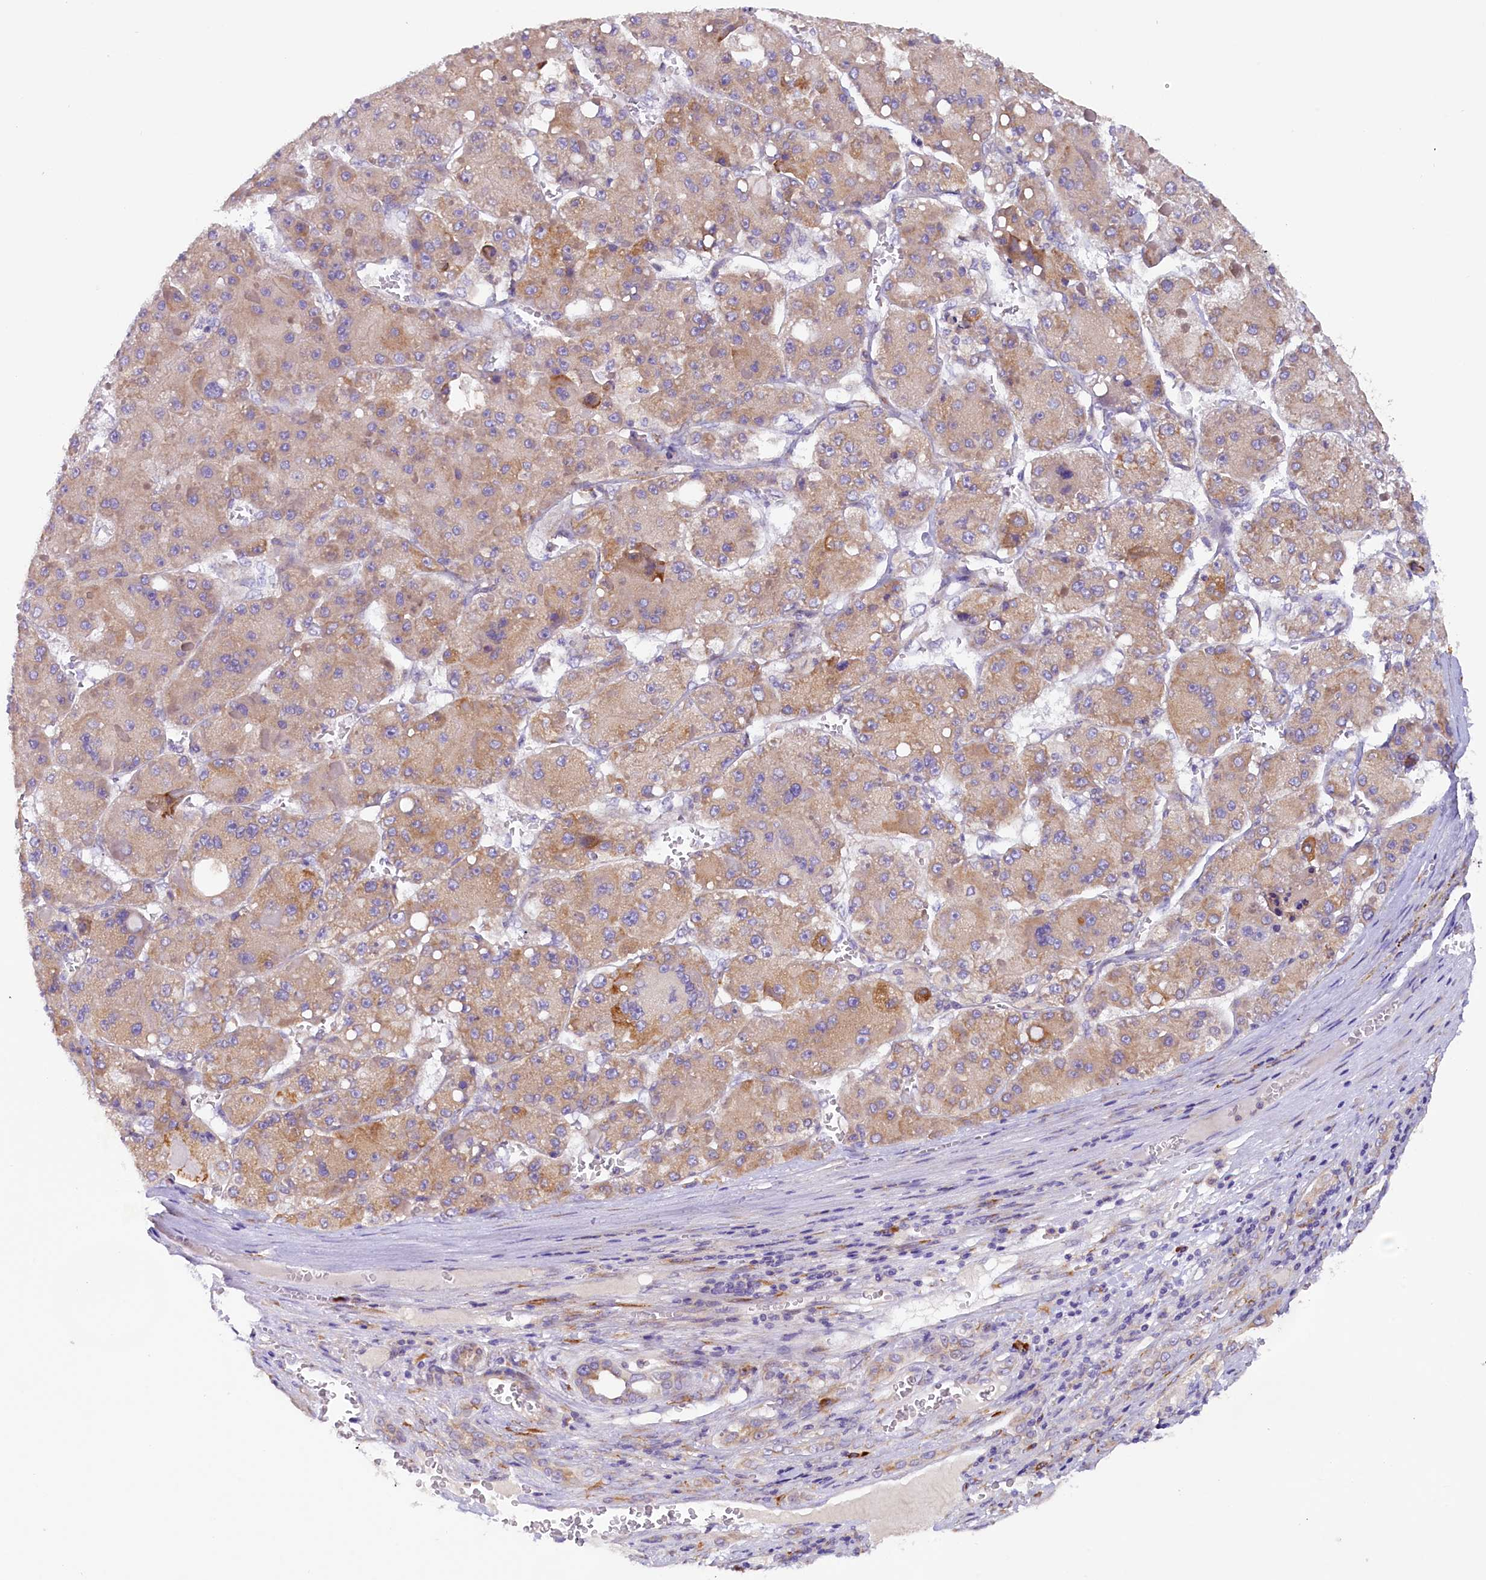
{"staining": {"intensity": "moderate", "quantity": "25%-75%", "location": "cytoplasmic/membranous"}, "tissue": "liver cancer", "cell_type": "Tumor cells", "image_type": "cancer", "snomed": [{"axis": "morphology", "description": "Carcinoma, Hepatocellular, NOS"}, {"axis": "topography", "description": "Liver"}], "caption": "High-power microscopy captured an immunohistochemistry (IHC) micrograph of hepatocellular carcinoma (liver), revealing moderate cytoplasmic/membranous staining in approximately 25%-75% of tumor cells.", "gene": "SSC5D", "patient": {"sex": "female", "age": 73}}